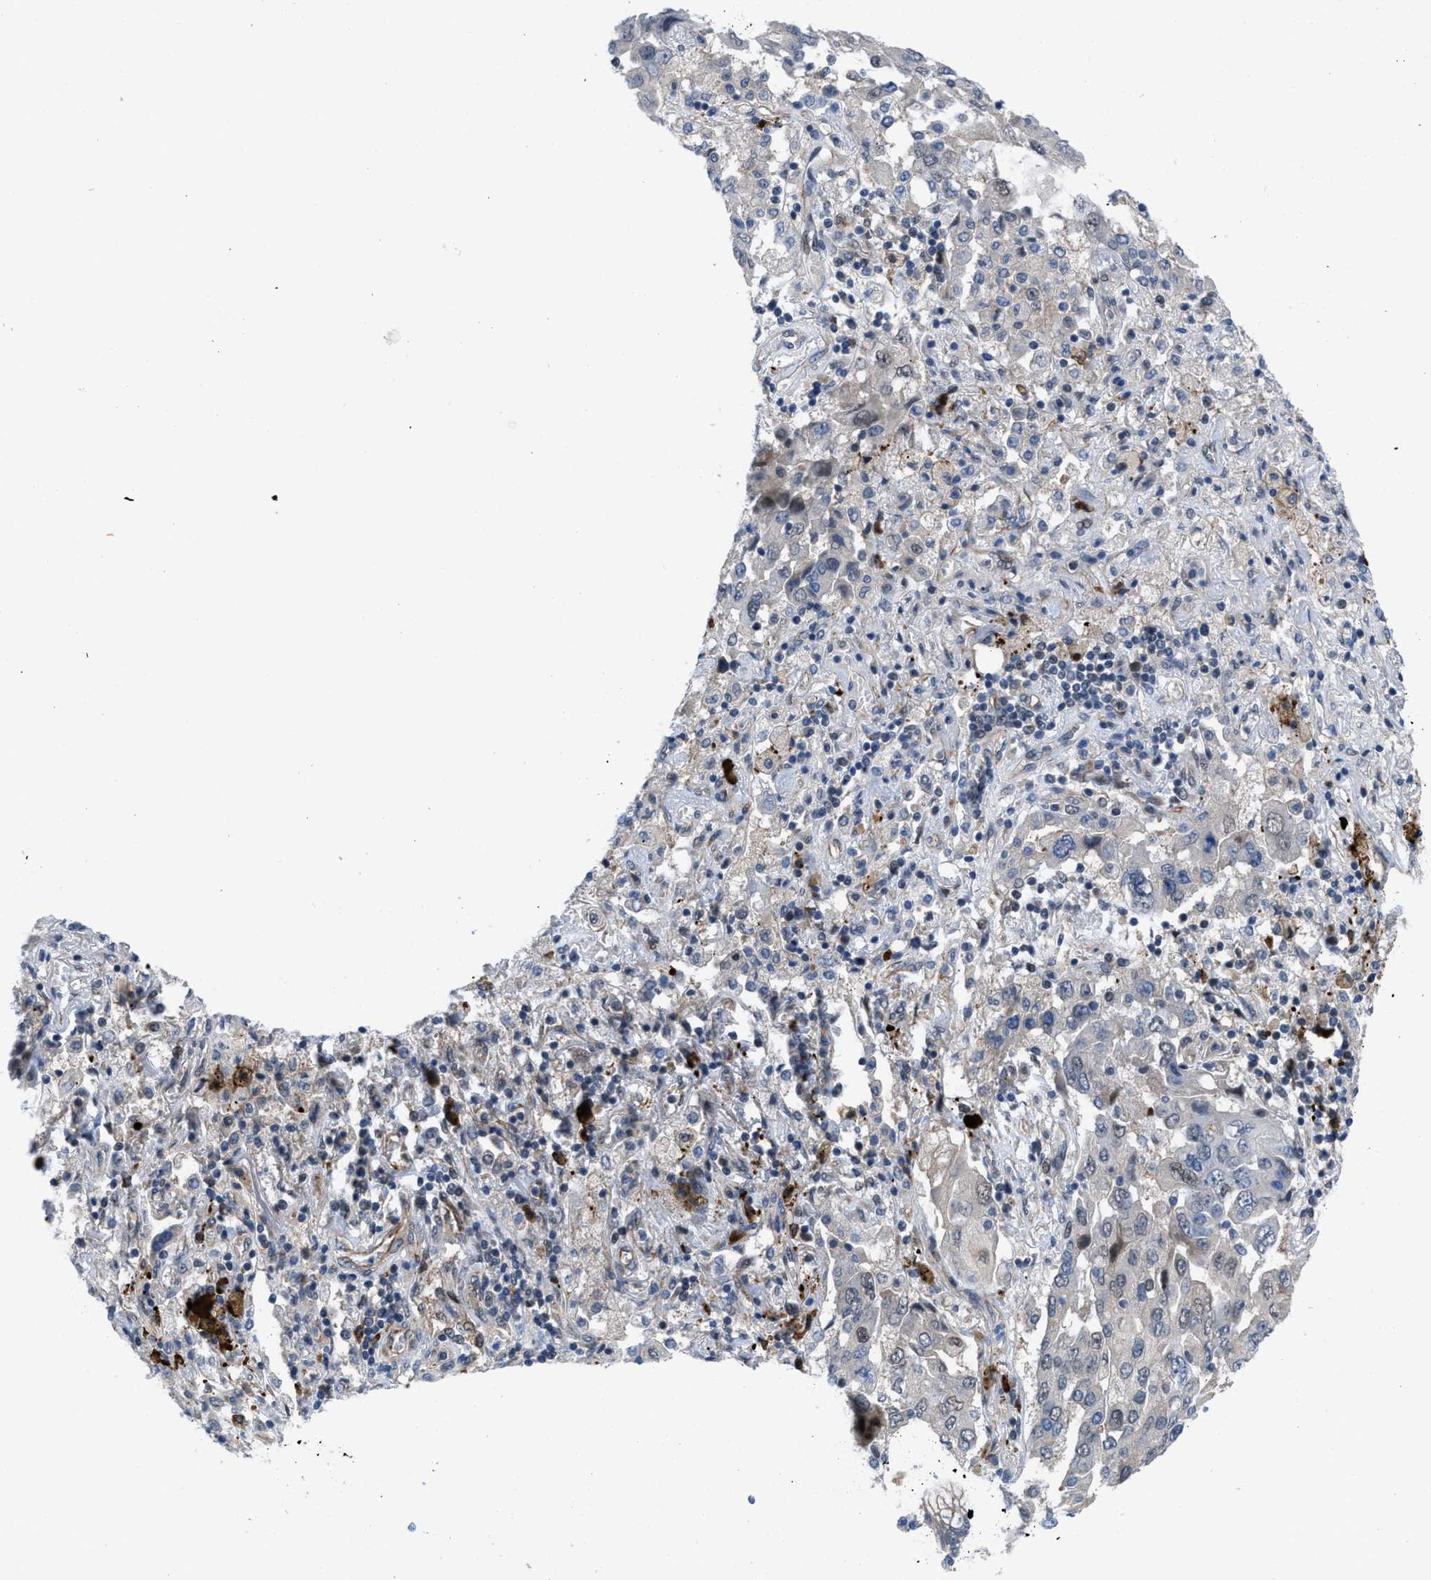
{"staining": {"intensity": "negative", "quantity": "none", "location": "none"}, "tissue": "lung cancer", "cell_type": "Tumor cells", "image_type": "cancer", "snomed": [{"axis": "morphology", "description": "Adenocarcinoma, NOS"}, {"axis": "topography", "description": "Lung"}], "caption": "IHC of human lung cancer shows no positivity in tumor cells.", "gene": "IL17RE", "patient": {"sex": "female", "age": 65}}